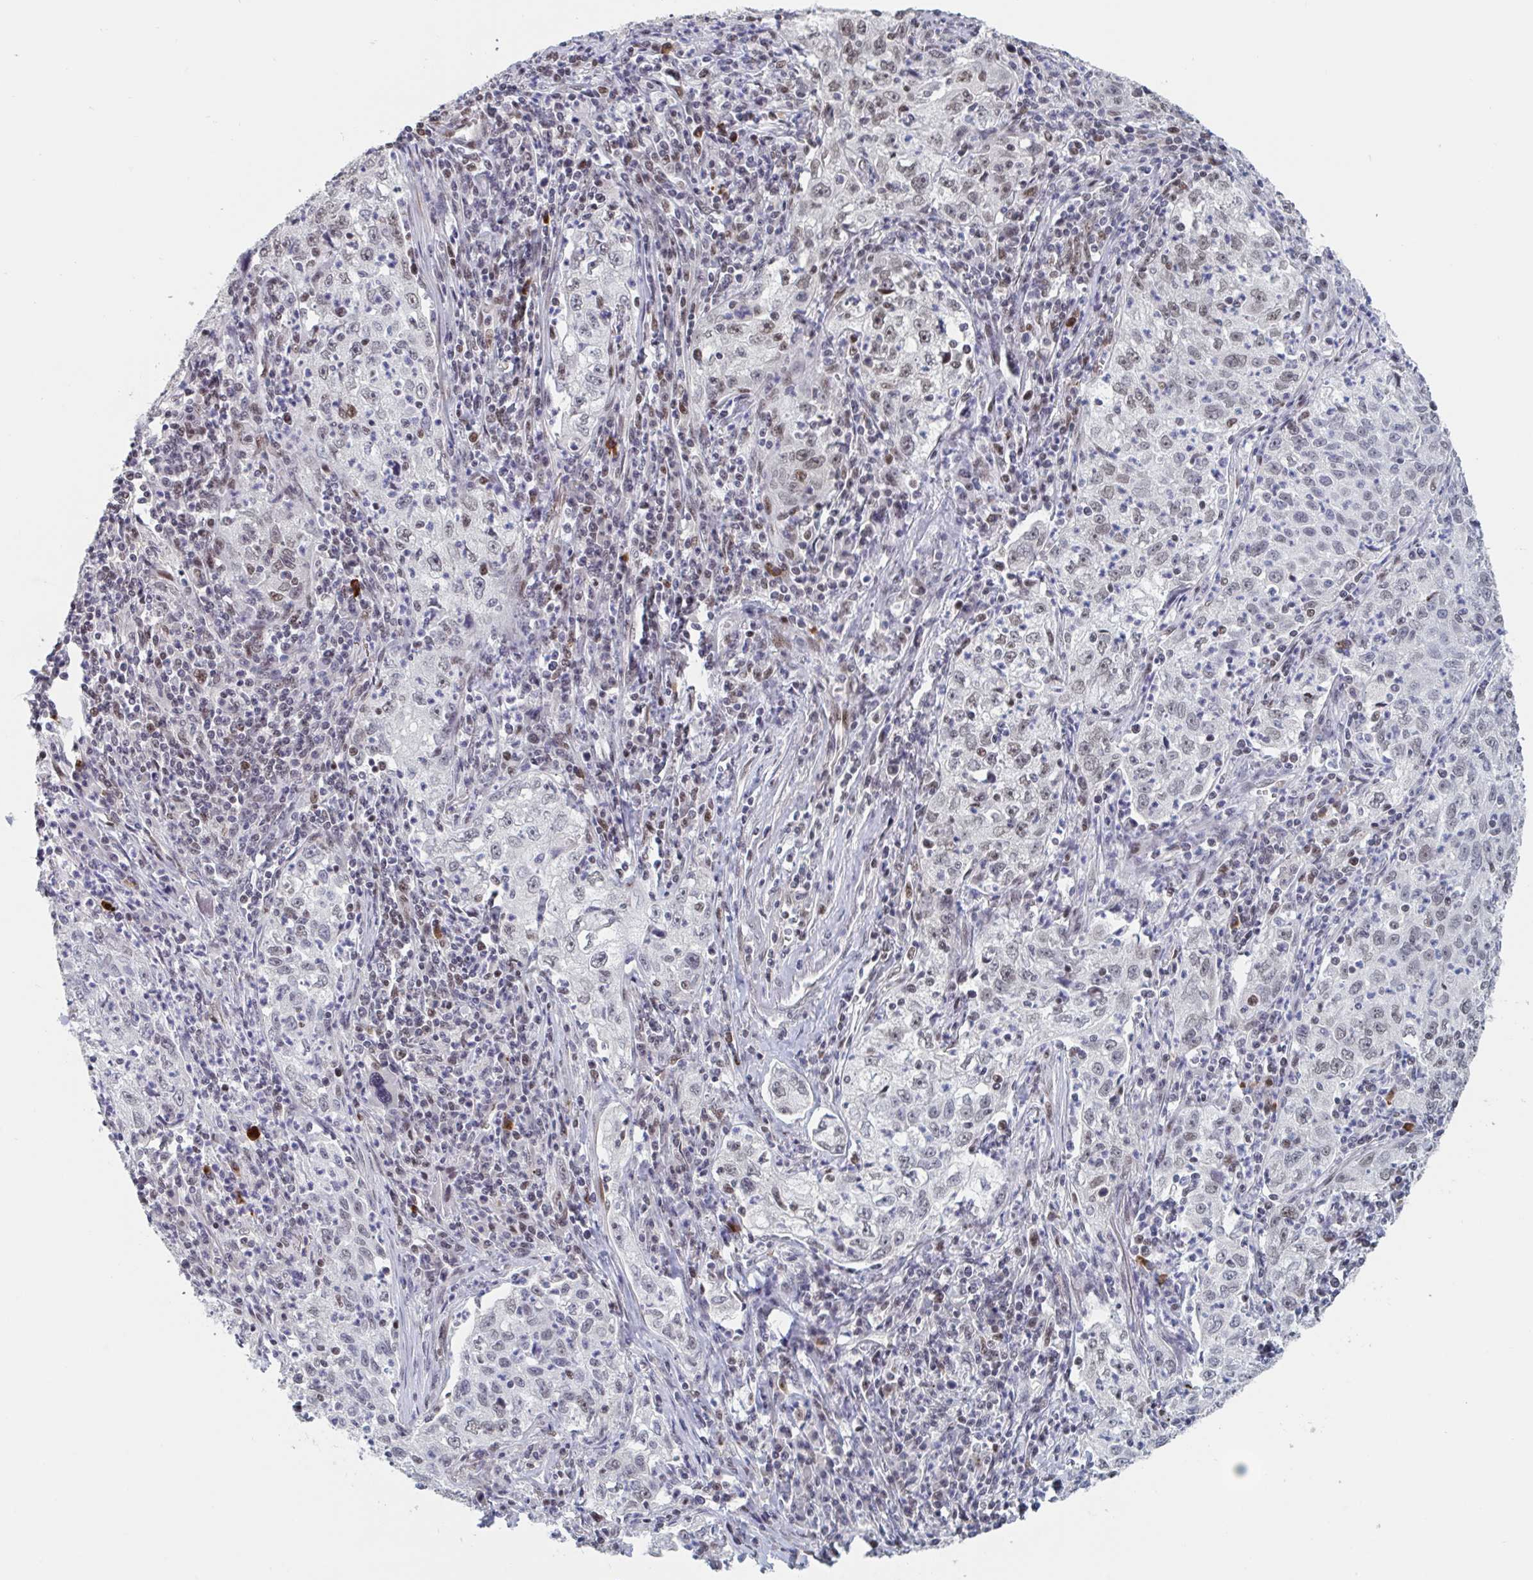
{"staining": {"intensity": "weak", "quantity": ">75%", "location": "nuclear"}, "tissue": "lung cancer", "cell_type": "Tumor cells", "image_type": "cancer", "snomed": [{"axis": "morphology", "description": "Squamous cell carcinoma, NOS"}, {"axis": "topography", "description": "Lung"}], "caption": "Lung cancer stained for a protein (brown) shows weak nuclear positive expression in about >75% of tumor cells.", "gene": "BCL7B", "patient": {"sex": "male", "age": 71}}